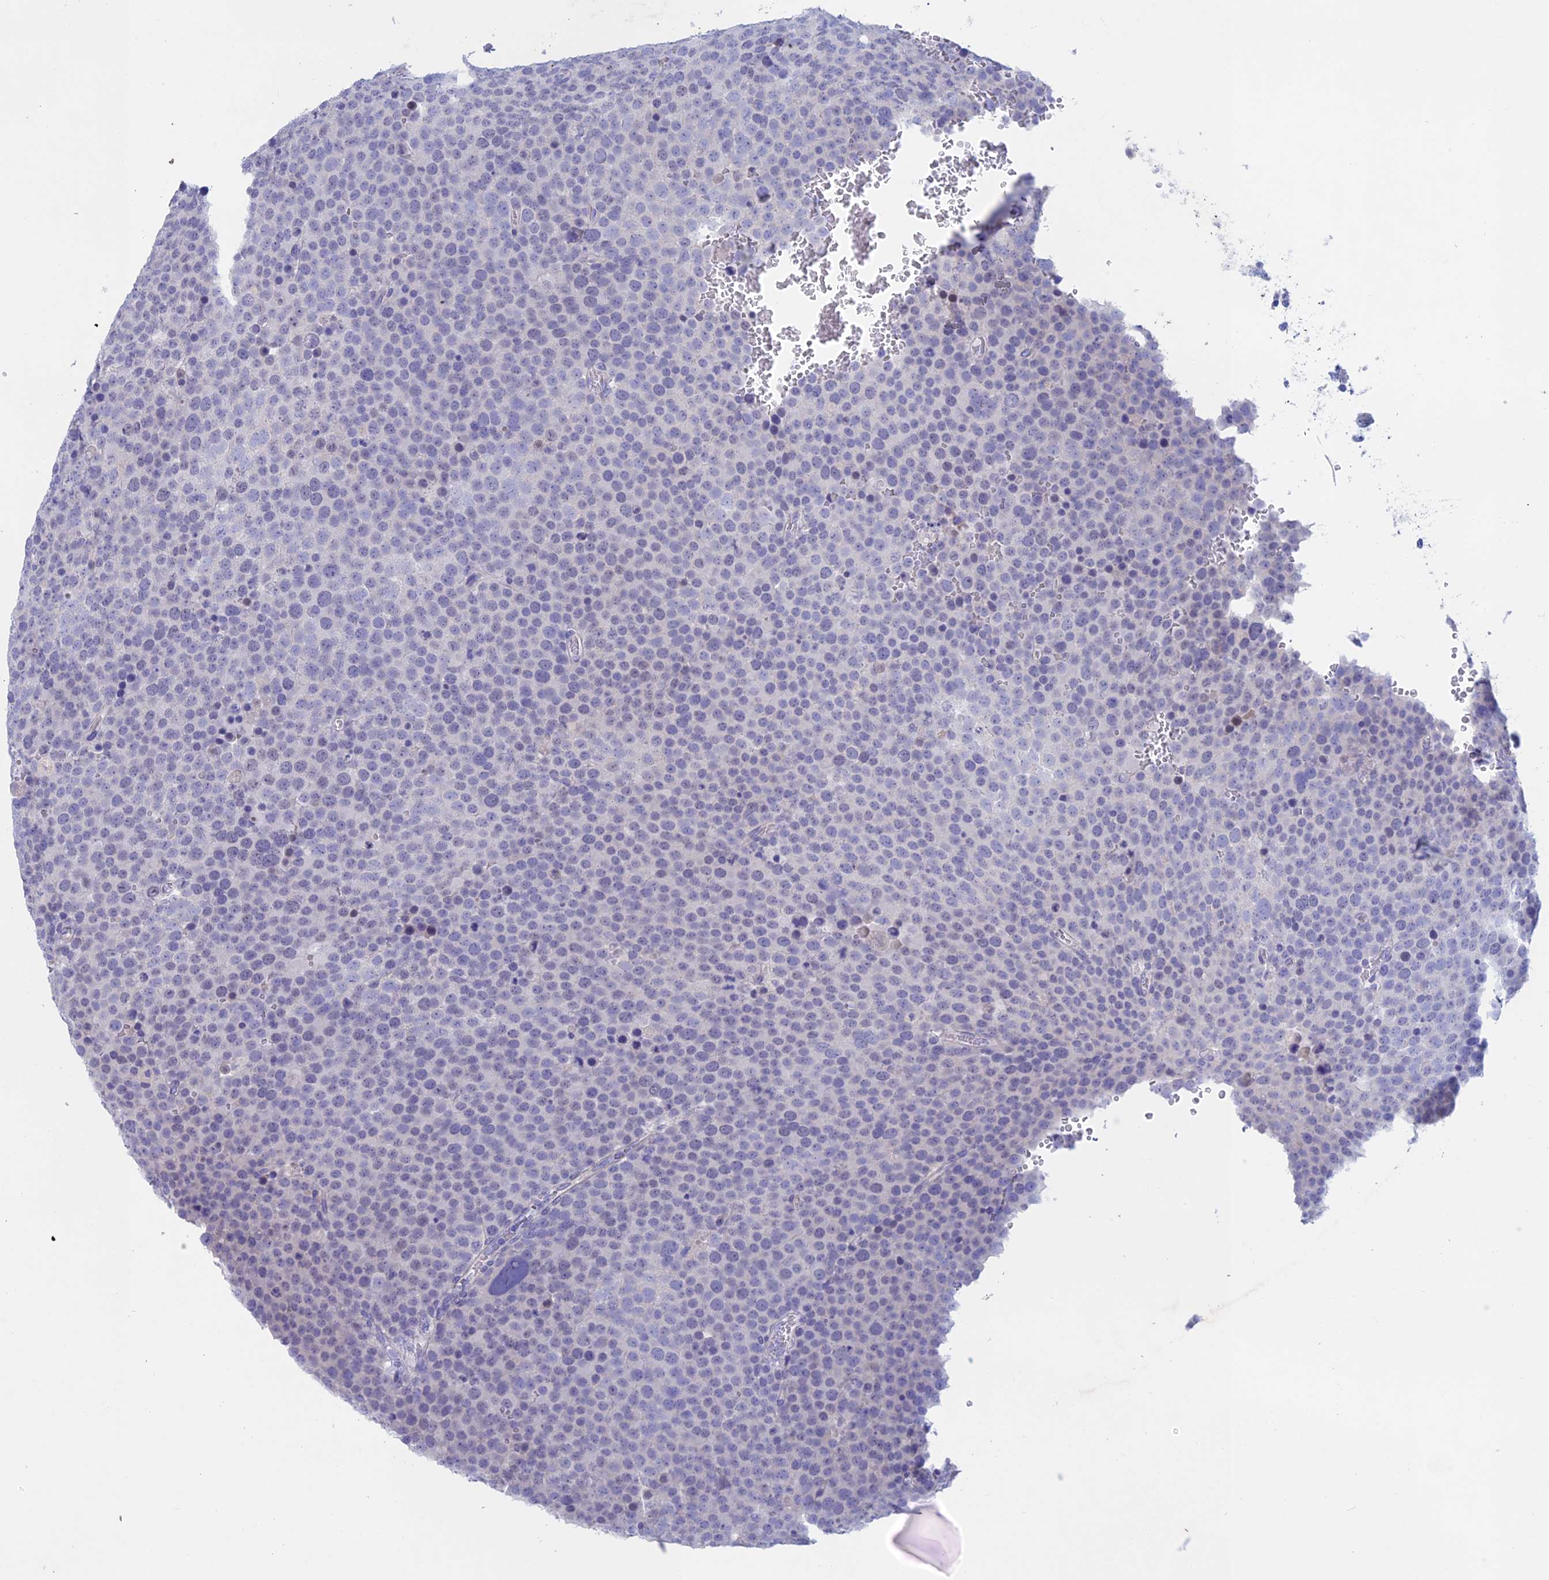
{"staining": {"intensity": "negative", "quantity": "none", "location": "none"}, "tissue": "testis cancer", "cell_type": "Tumor cells", "image_type": "cancer", "snomed": [{"axis": "morphology", "description": "Seminoma, NOS"}, {"axis": "topography", "description": "Testis"}], "caption": "Seminoma (testis) was stained to show a protein in brown. There is no significant staining in tumor cells.", "gene": "BTBD19", "patient": {"sex": "male", "age": 71}}